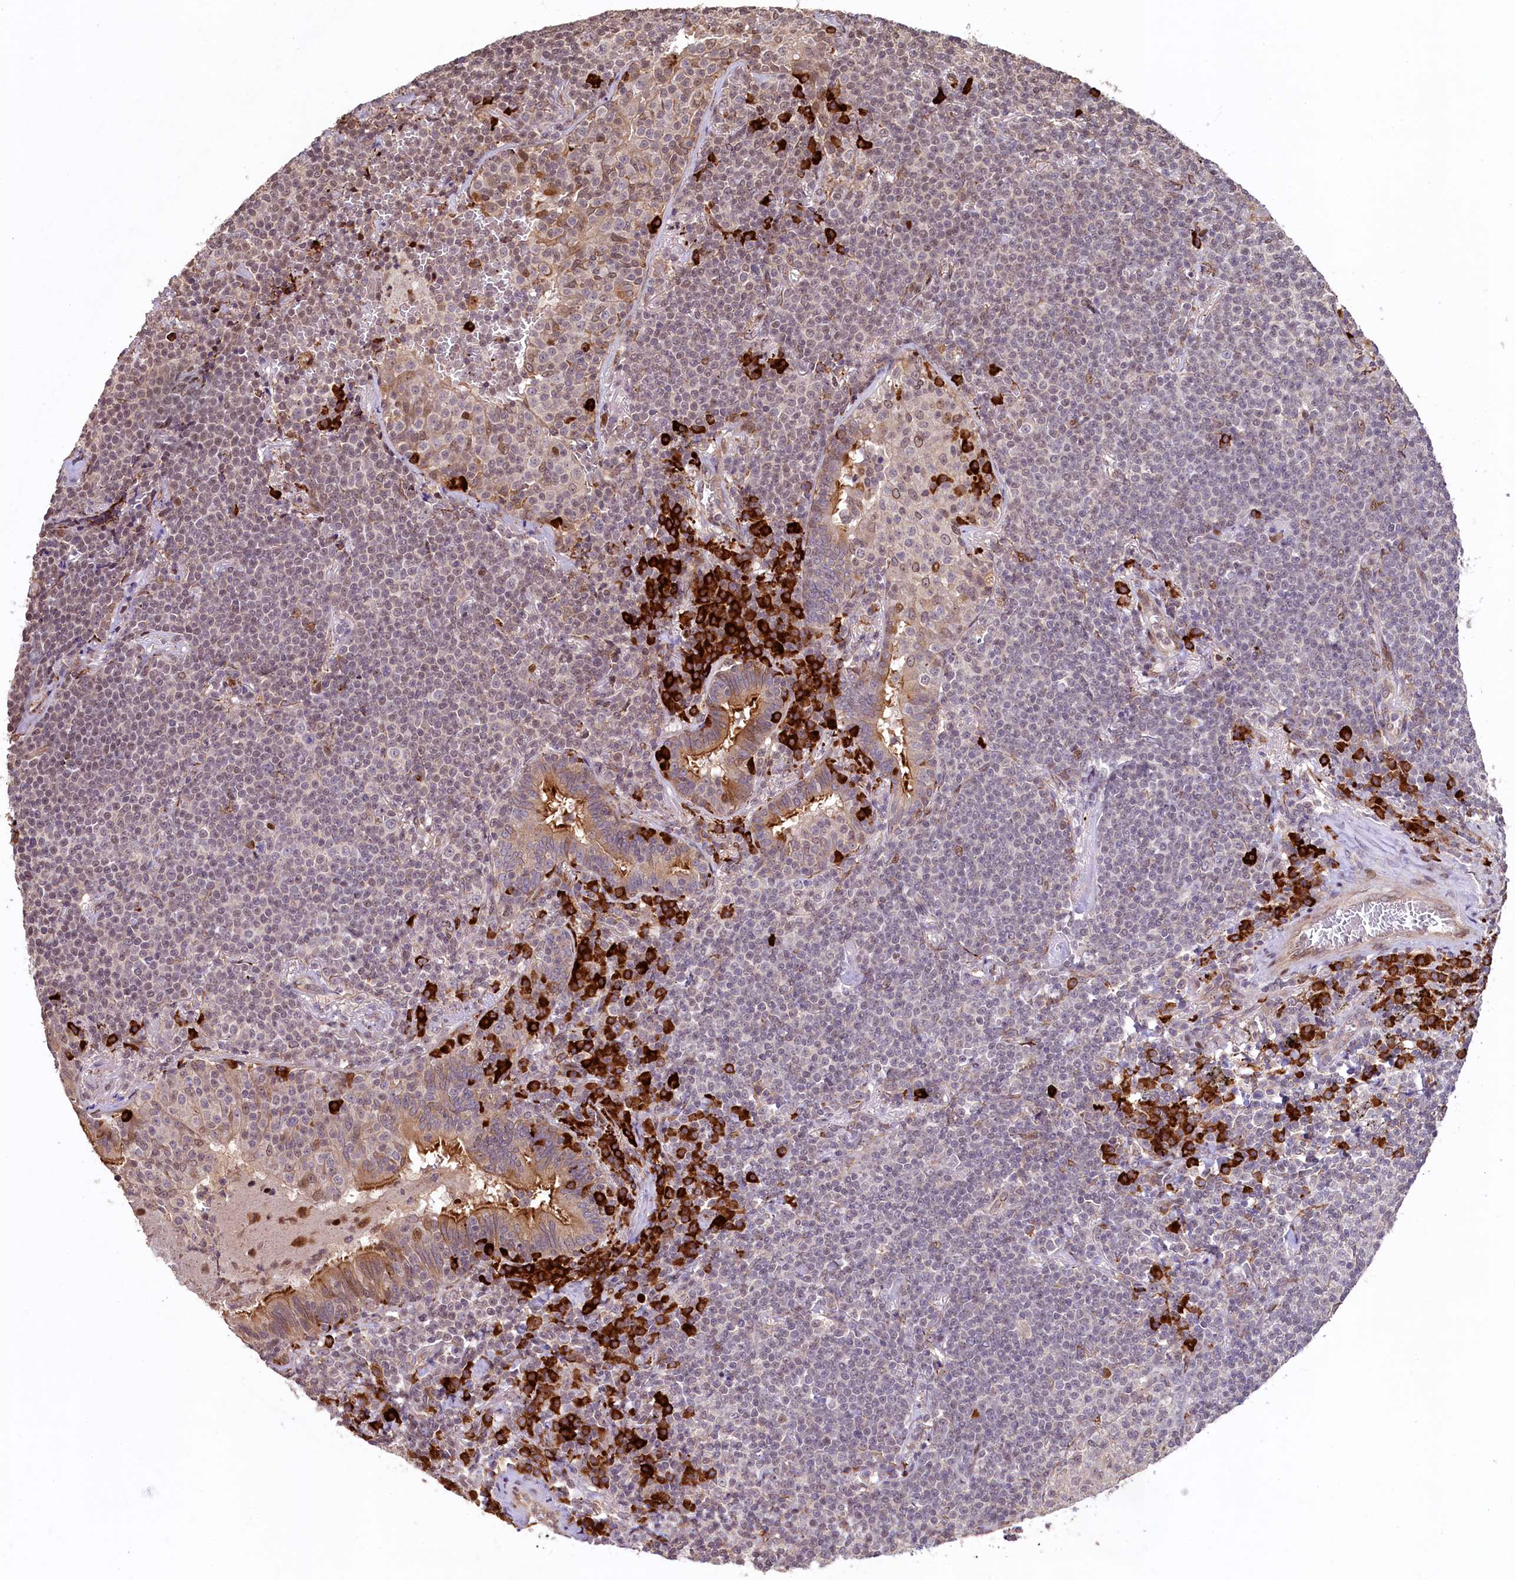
{"staining": {"intensity": "weak", "quantity": "<25%", "location": "nuclear"}, "tissue": "lymphoma", "cell_type": "Tumor cells", "image_type": "cancer", "snomed": [{"axis": "morphology", "description": "Malignant lymphoma, non-Hodgkin's type, Low grade"}, {"axis": "topography", "description": "Lung"}], "caption": "DAB (3,3'-diaminobenzidine) immunohistochemical staining of lymphoma demonstrates no significant staining in tumor cells.", "gene": "C5orf15", "patient": {"sex": "female", "age": 71}}